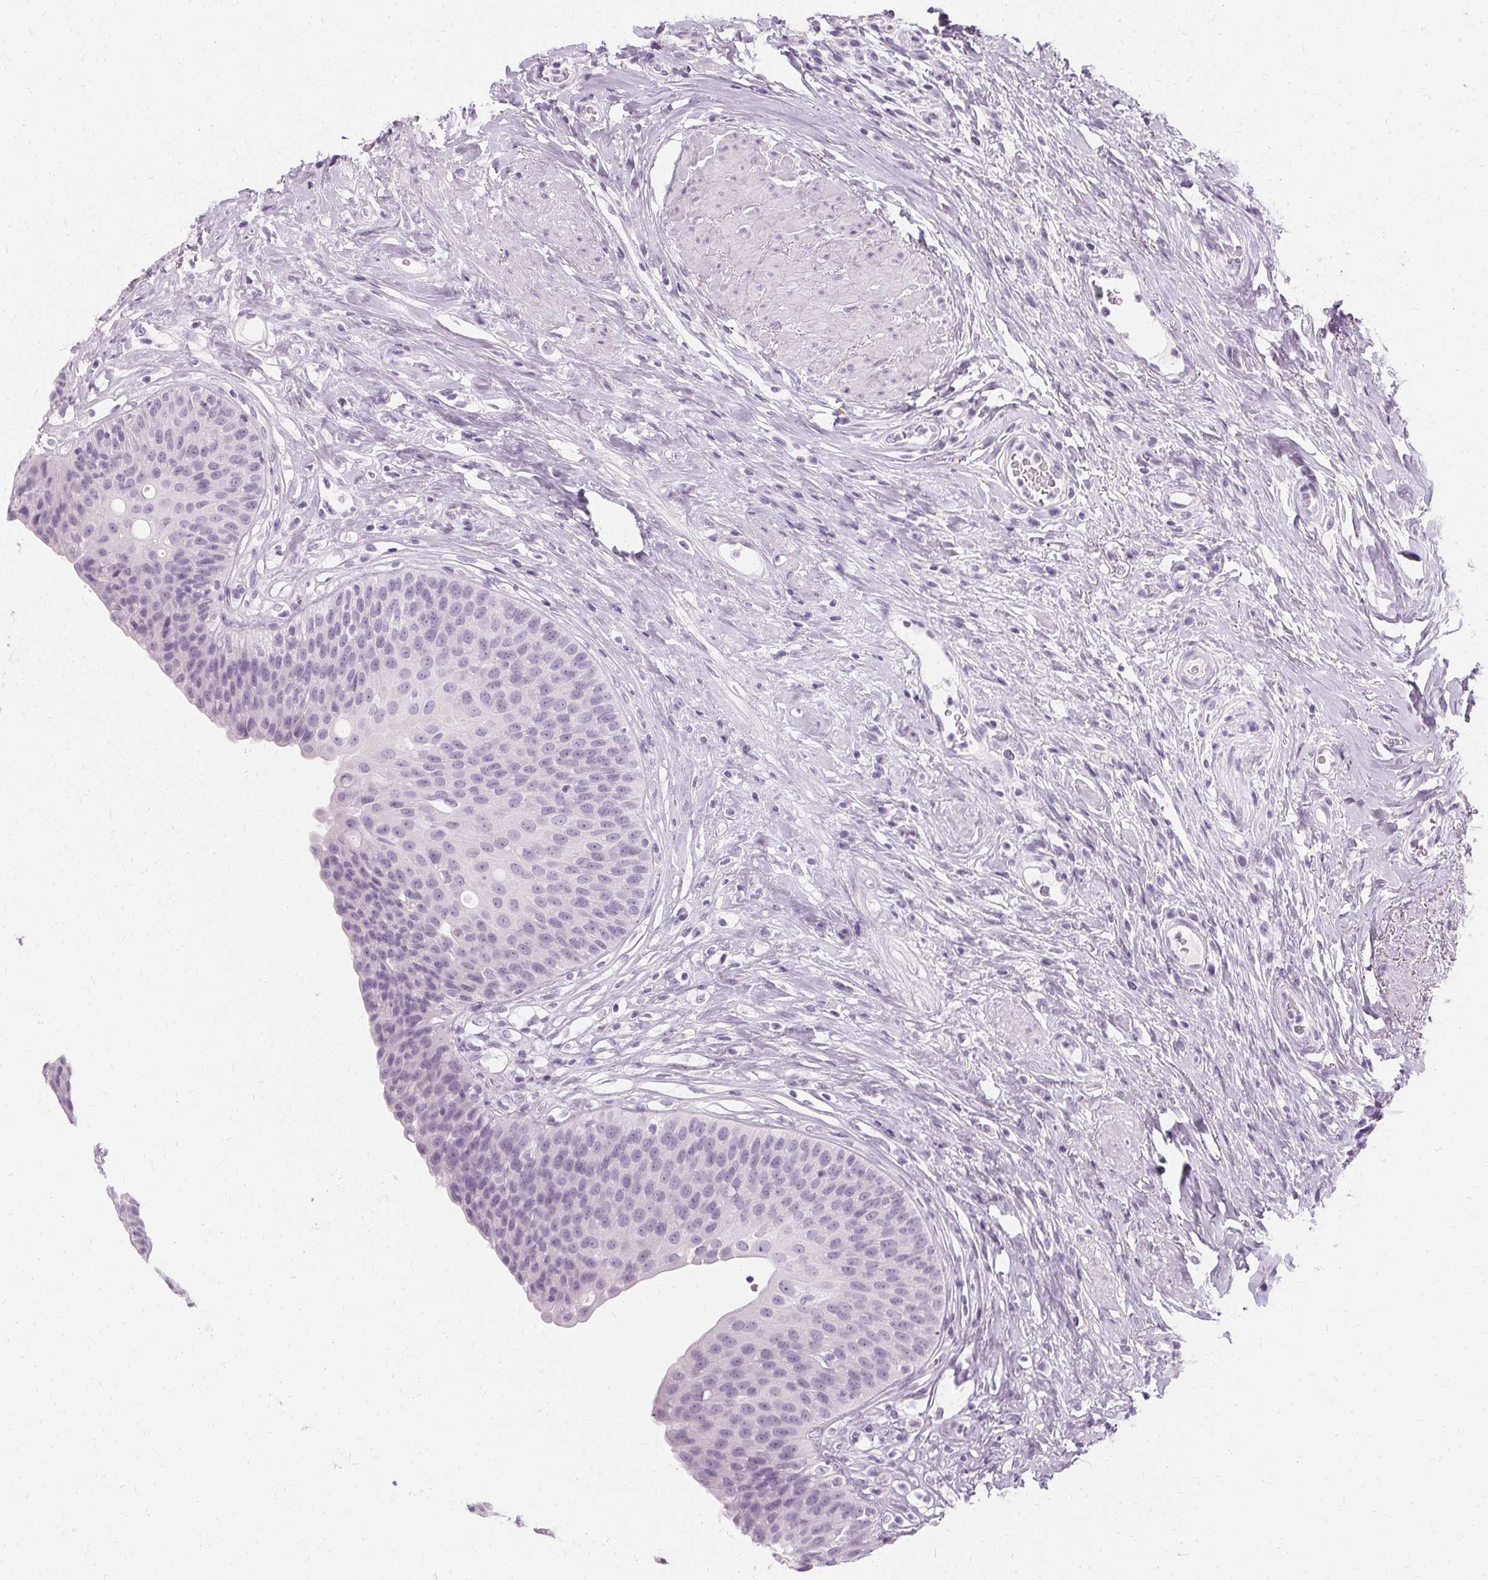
{"staining": {"intensity": "negative", "quantity": "none", "location": "none"}, "tissue": "urinary bladder", "cell_type": "Urothelial cells", "image_type": "normal", "snomed": [{"axis": "morphology", "description": "Normal tissue, NOS"}, {"axis": "topography", "description": "Urinary bladder"}], "caption": "IHC image of benign urinary bladder: human urinary bladder stained with DAB (3,3'-diaminobenzidine) exhibits no significant protein positivity in urothelial cells.", "gene": "KRT6A", "patient": {"sex": "female", "age": 56}}